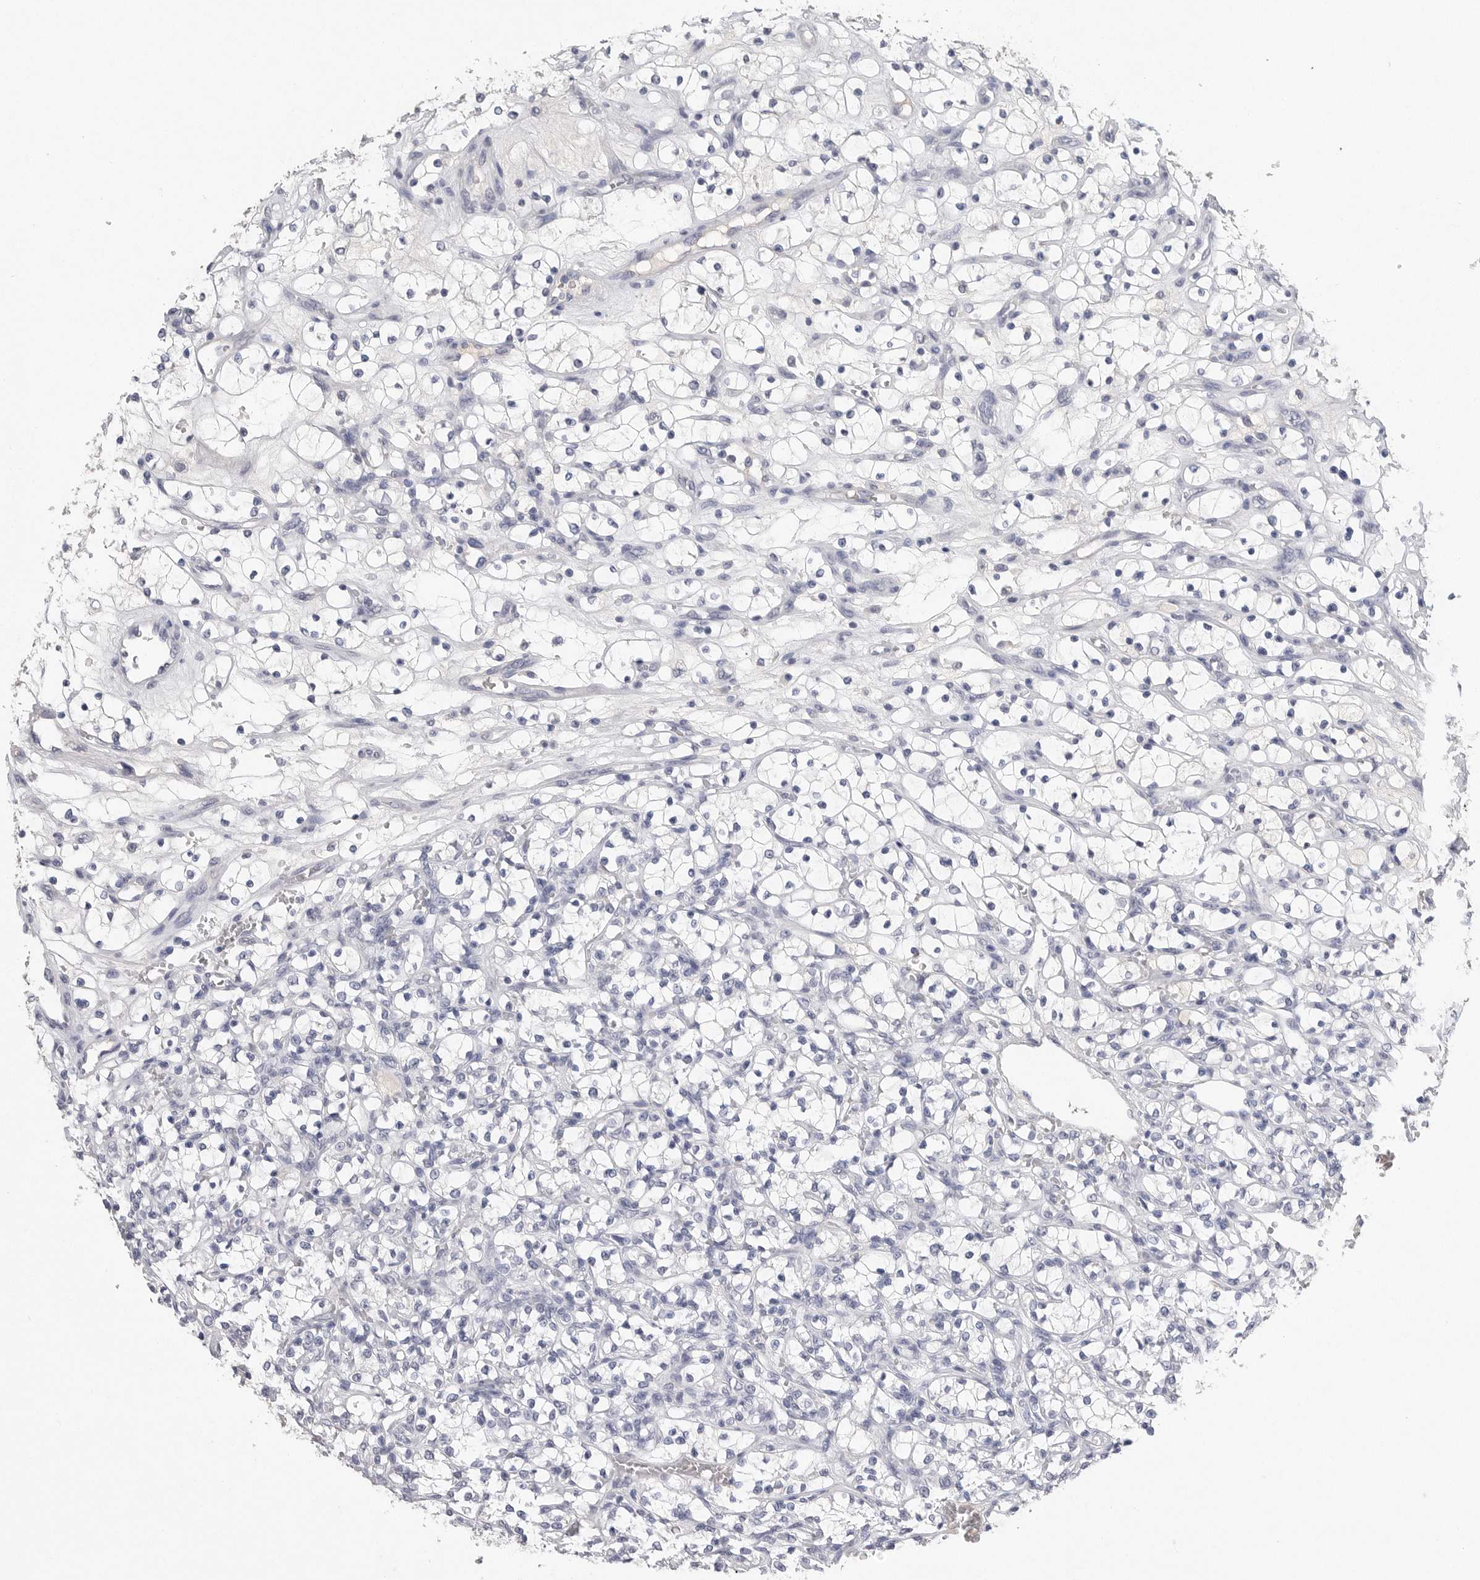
{"staining": {"intensity": "negative", "quantity": "none", "location": "none"}, "tissue": "renal cancer", "cell_type": "Tumor cells", "image_type": "cancer", "snomed": [{"axis": "morphology", "description": "Adenocarcinoma, NOS"}, {"axis": "topography", "description": "Kidney"}], "caption": "Histopathology image shows no significant protein expression in tumor cells of renal cancer (adenocarcinoma).", "gene": "FABP6", "patient": {"sex": "female", "age": 69}}